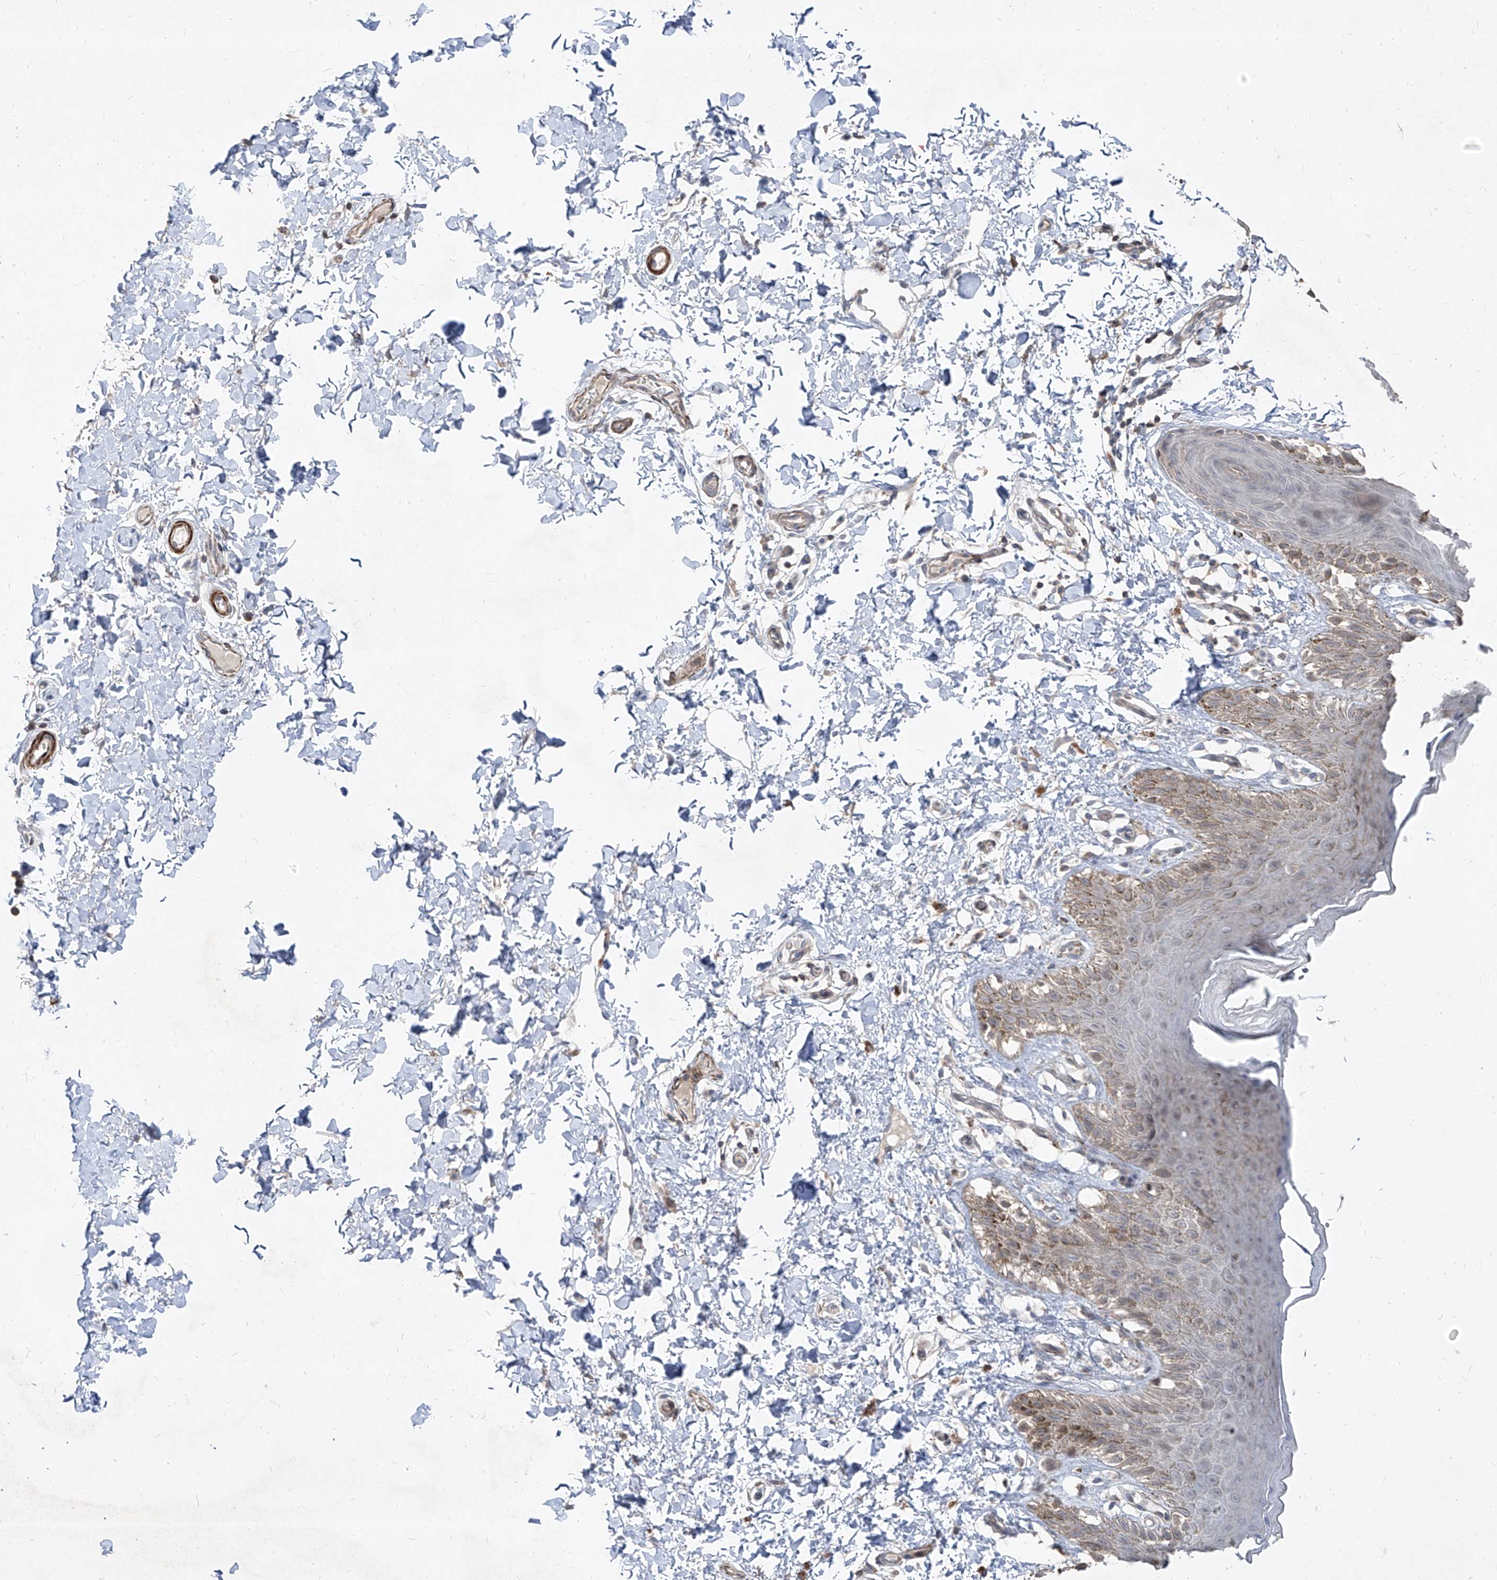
{"staining": {"intensity": "moderate", "quantity": "<25%", "location": "cytoplasmic/membranous"}, "tissue": "skin", "cell_type": "Epidermal cells", "image_type": "normal", "snomed": [{"axis": "morphology", "description": "Normal tissue, NOS"}, {"axis": "topography", "description": "Anal"}], "caption": "IHC of normal skin demonstrates low levels of moderate cytoplasmic/membranous positivity in about <25% of epidermal cells. Immunohistochemistry stains the protein in brown and the nuclei are stained blue.", "gene": "UFD1", "patient": {"sex": "male", "age": 44}}